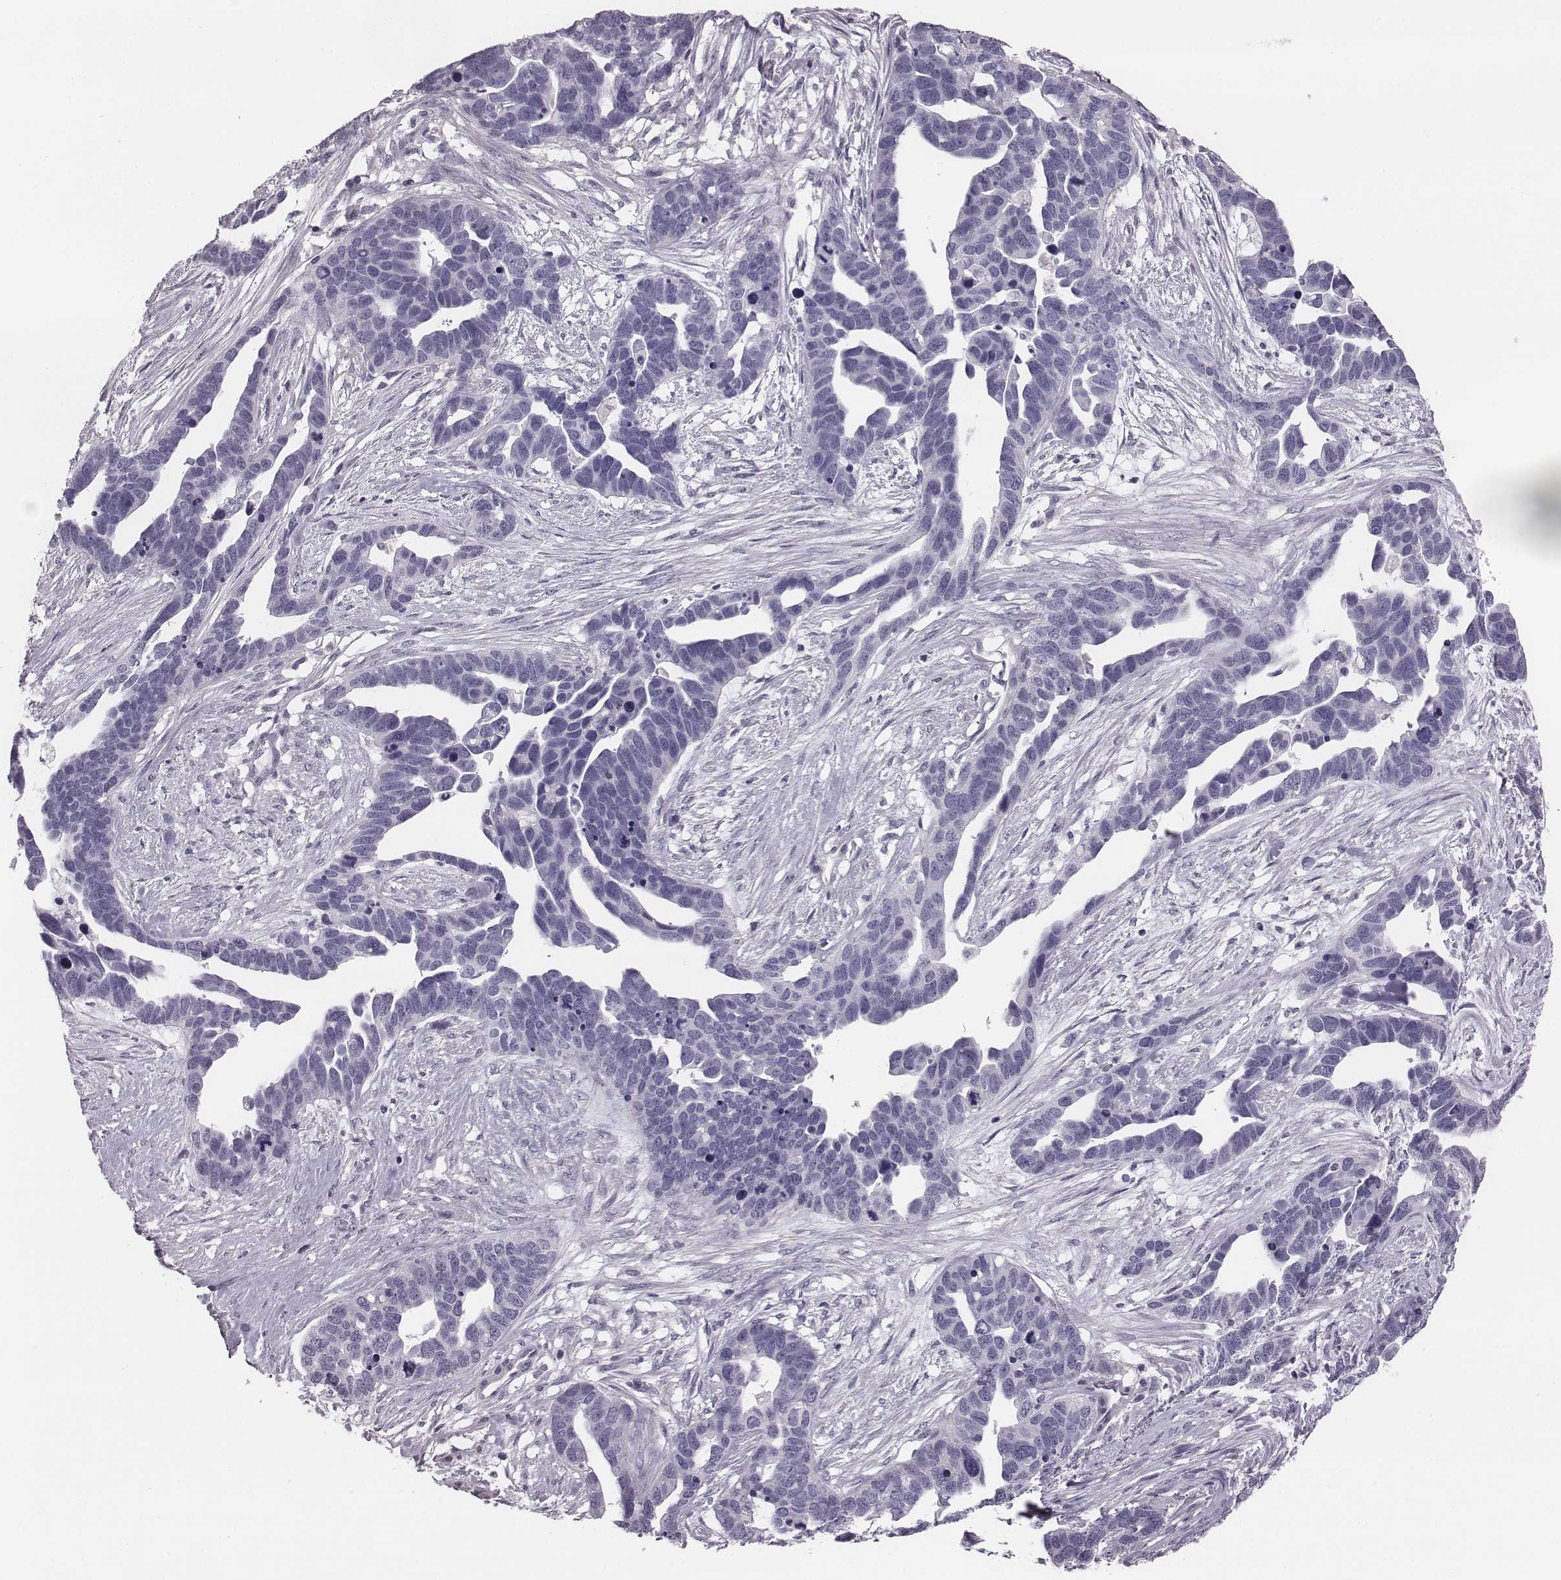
{"staining": {"intensity": "negative", "quantity": "none", "location": "none"}, "tissue": "ovarian cancer", "cell_type": "Tumor cells", "image_type": "cancer", "snomed": [{"axis": "morphology", "description": "Cystadenocarcinoma, serous, NOS"}, {"axis": "topography", "description": "Ovary"}], "caption": "Serous cystadenocarcinoma (ovarian) stained for a protein using IHC displays no positivity tumor cells.", "gene": "PDE8B", "patient": {"sex": "female", "age": 54}}